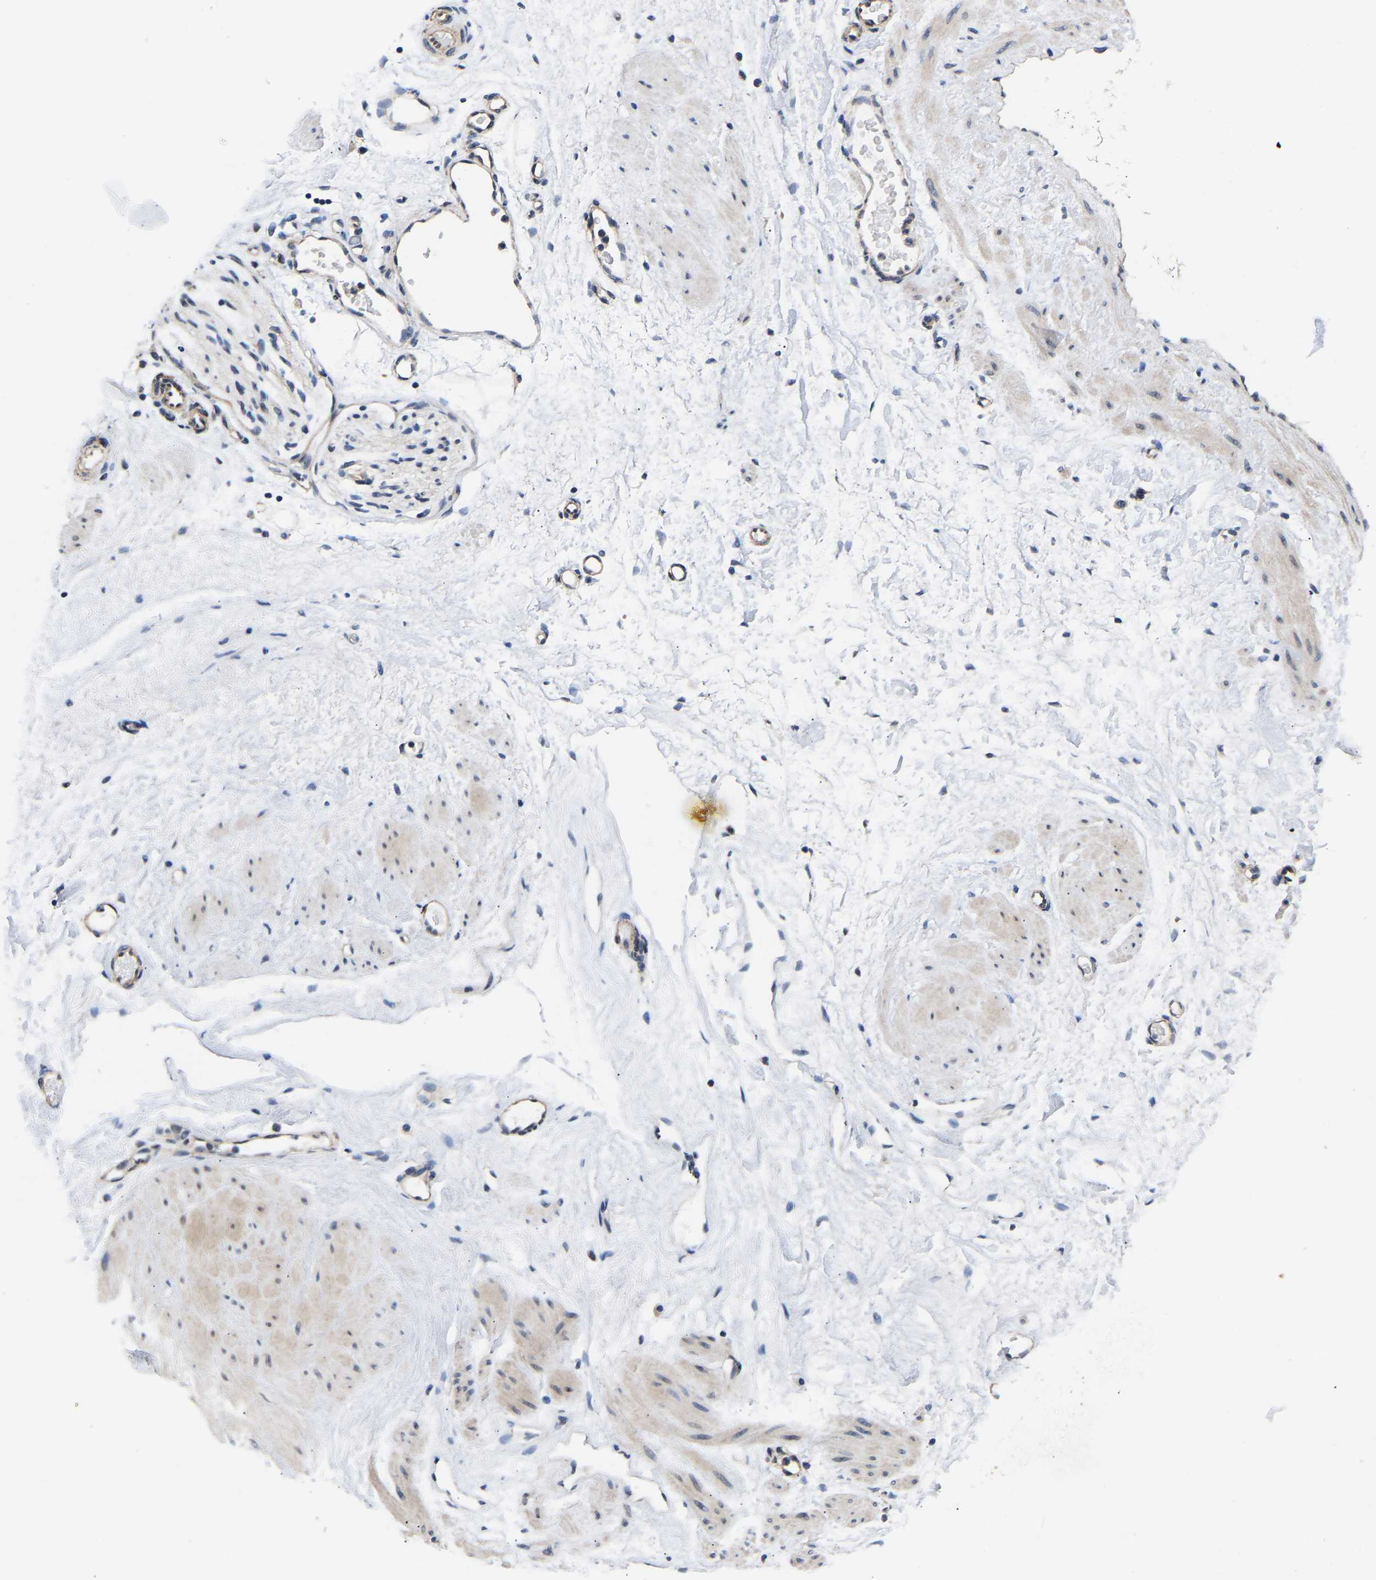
{"staining": {"intensity": "negative", "quantity": "none", "location": "none"}, "tissue": "adipose tissue", "cell_type": "Adipocytes", "image_type": "normal", "snomed": [{"axis": "morphology", "description": "Normal tissue, NOS"}, {"axis": "topography", "description": "Soft tissue"}], "caption": "Protein analysis of benign adipose tissue displays no significant staining in adipocytes.", "gene": "METTL16", "patient": {"sex": "male", "age": 72}}